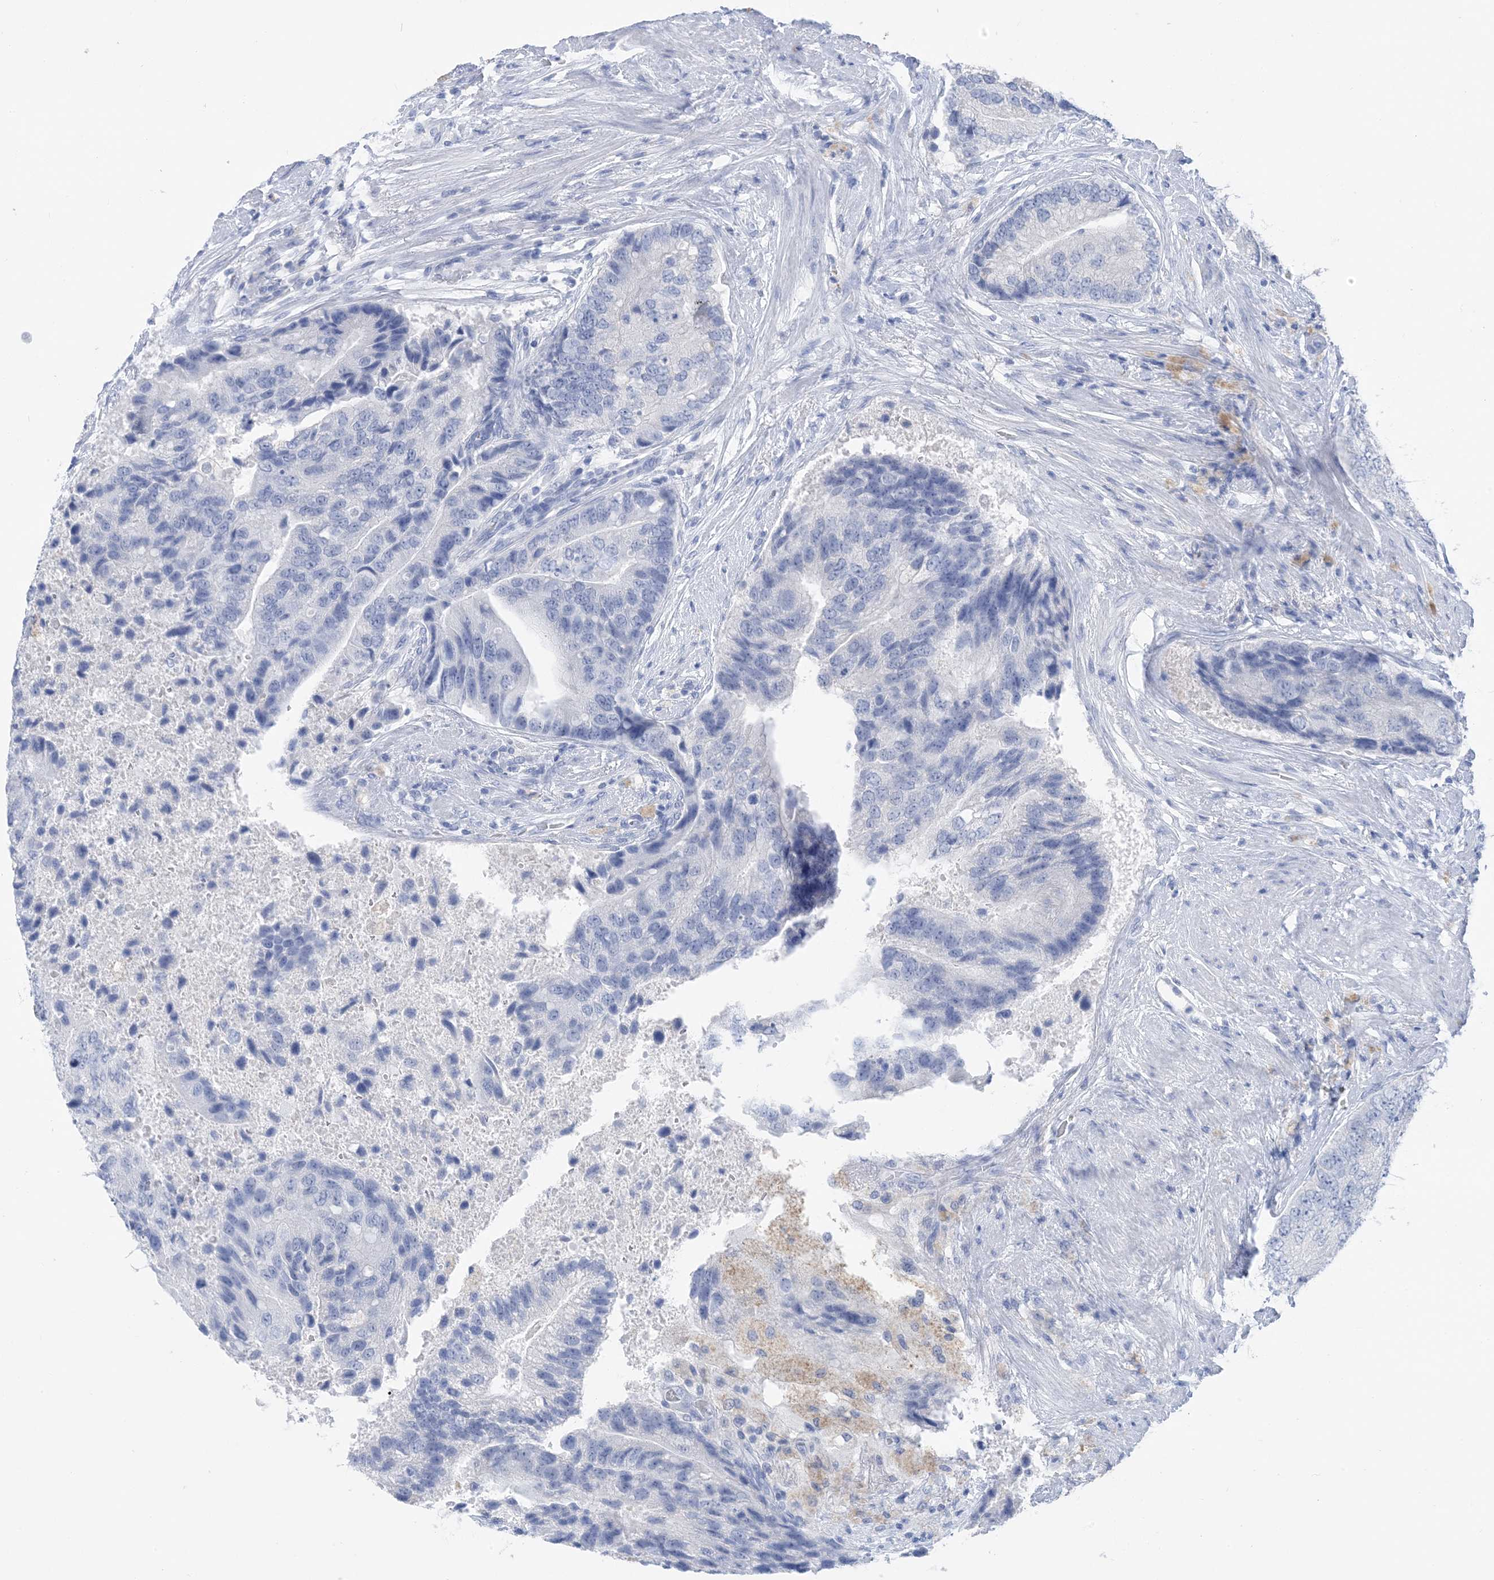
{"staining": {"intensity": "negative", "quantity": "none", "location": "none"}, "tissue": "prostate cancer", "cell_type": "Tumor cells", "image_type": "cancer", "snomed": [{"axis": "morphology", "description": "Adenocarcinoma, High grade"}, {"axis": "topography", "description": "Prostate"}], "caption": "A high-resolution micrograph shows immunohistochemistry (IHC) staining of prostate cancer (high-grade adenocarcinoma), which reveals no significant positivity in tumor cells. Nuclei are stained in blue.", "gene": "SH3YL1", "patient": {"sex": "male", "age": 70}}